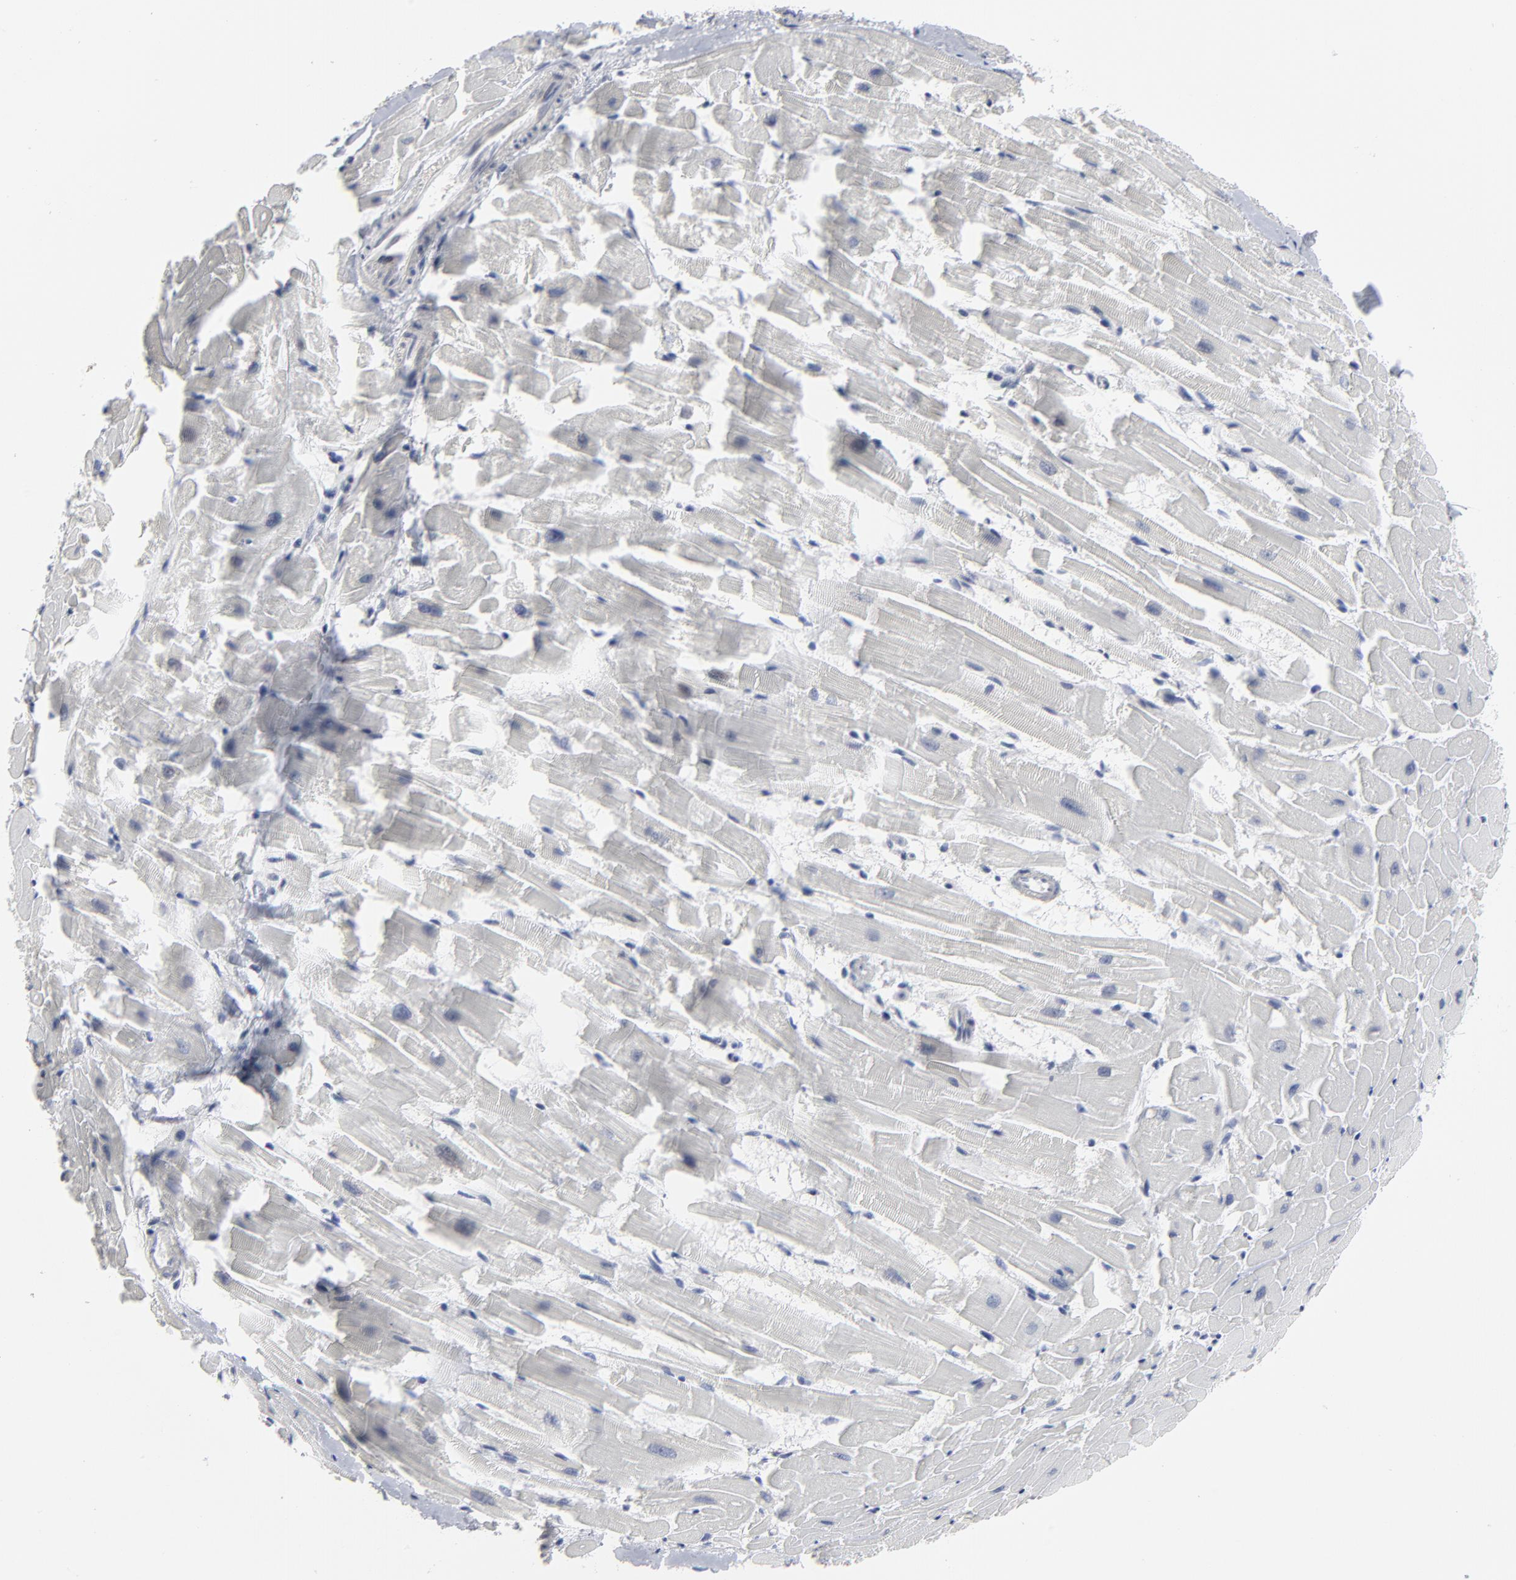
{"staining": {"intensity": "negative", "quantity": "none", "location": "none"}, "tissue": "heart muscle", "cell_type": "Cardiomyocytes", "image_type": "normal", "snomed": [{"axis": "morphology", "description": "Normal tissue, NOS"}, {"axis": "topography", "description": "Heart"}], "caption": "Histopathology image shows no protein positivity in cardiomyocytes of normal heart muscle.", "gene": "SYNE2", "patient": {"sex": "female", "age": 19}}